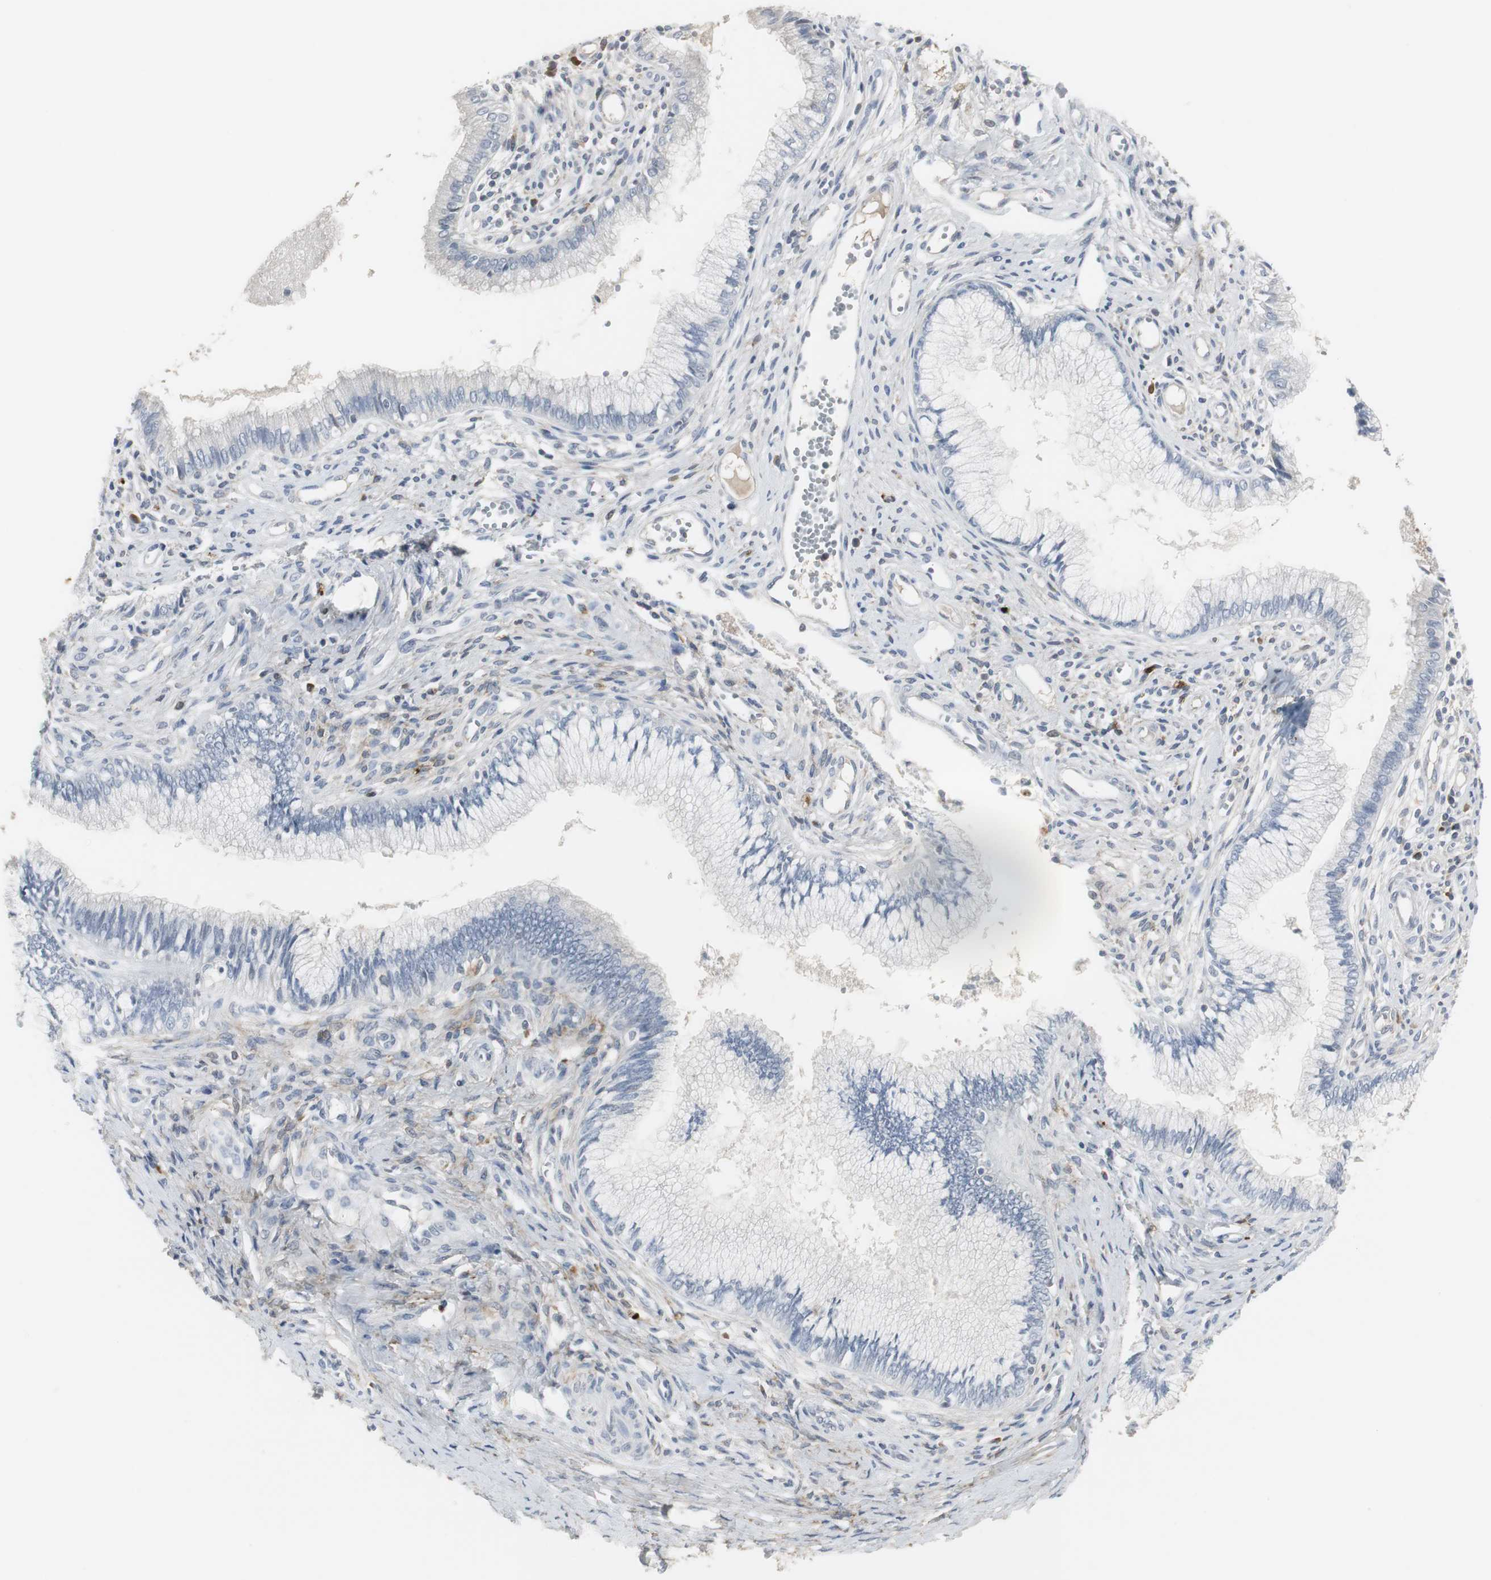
{"staining": {"intensity": "negative", "quantity": "none", "location": "none"}, "tissue": "cervical cancer", "cell_type": "Tumor cells", "image_type": "cancer", "snomed": [{"axis": "morphology", "description": "Adenocarcinoma, NOS"}, {"axis": "topography", "description": "Cervix"}], "caption": "Tumor cells show no significant protein staining in adenocarcinoma (cervical).", "gene": "PI15", "patient": {"sex": "female", "age": 36}}